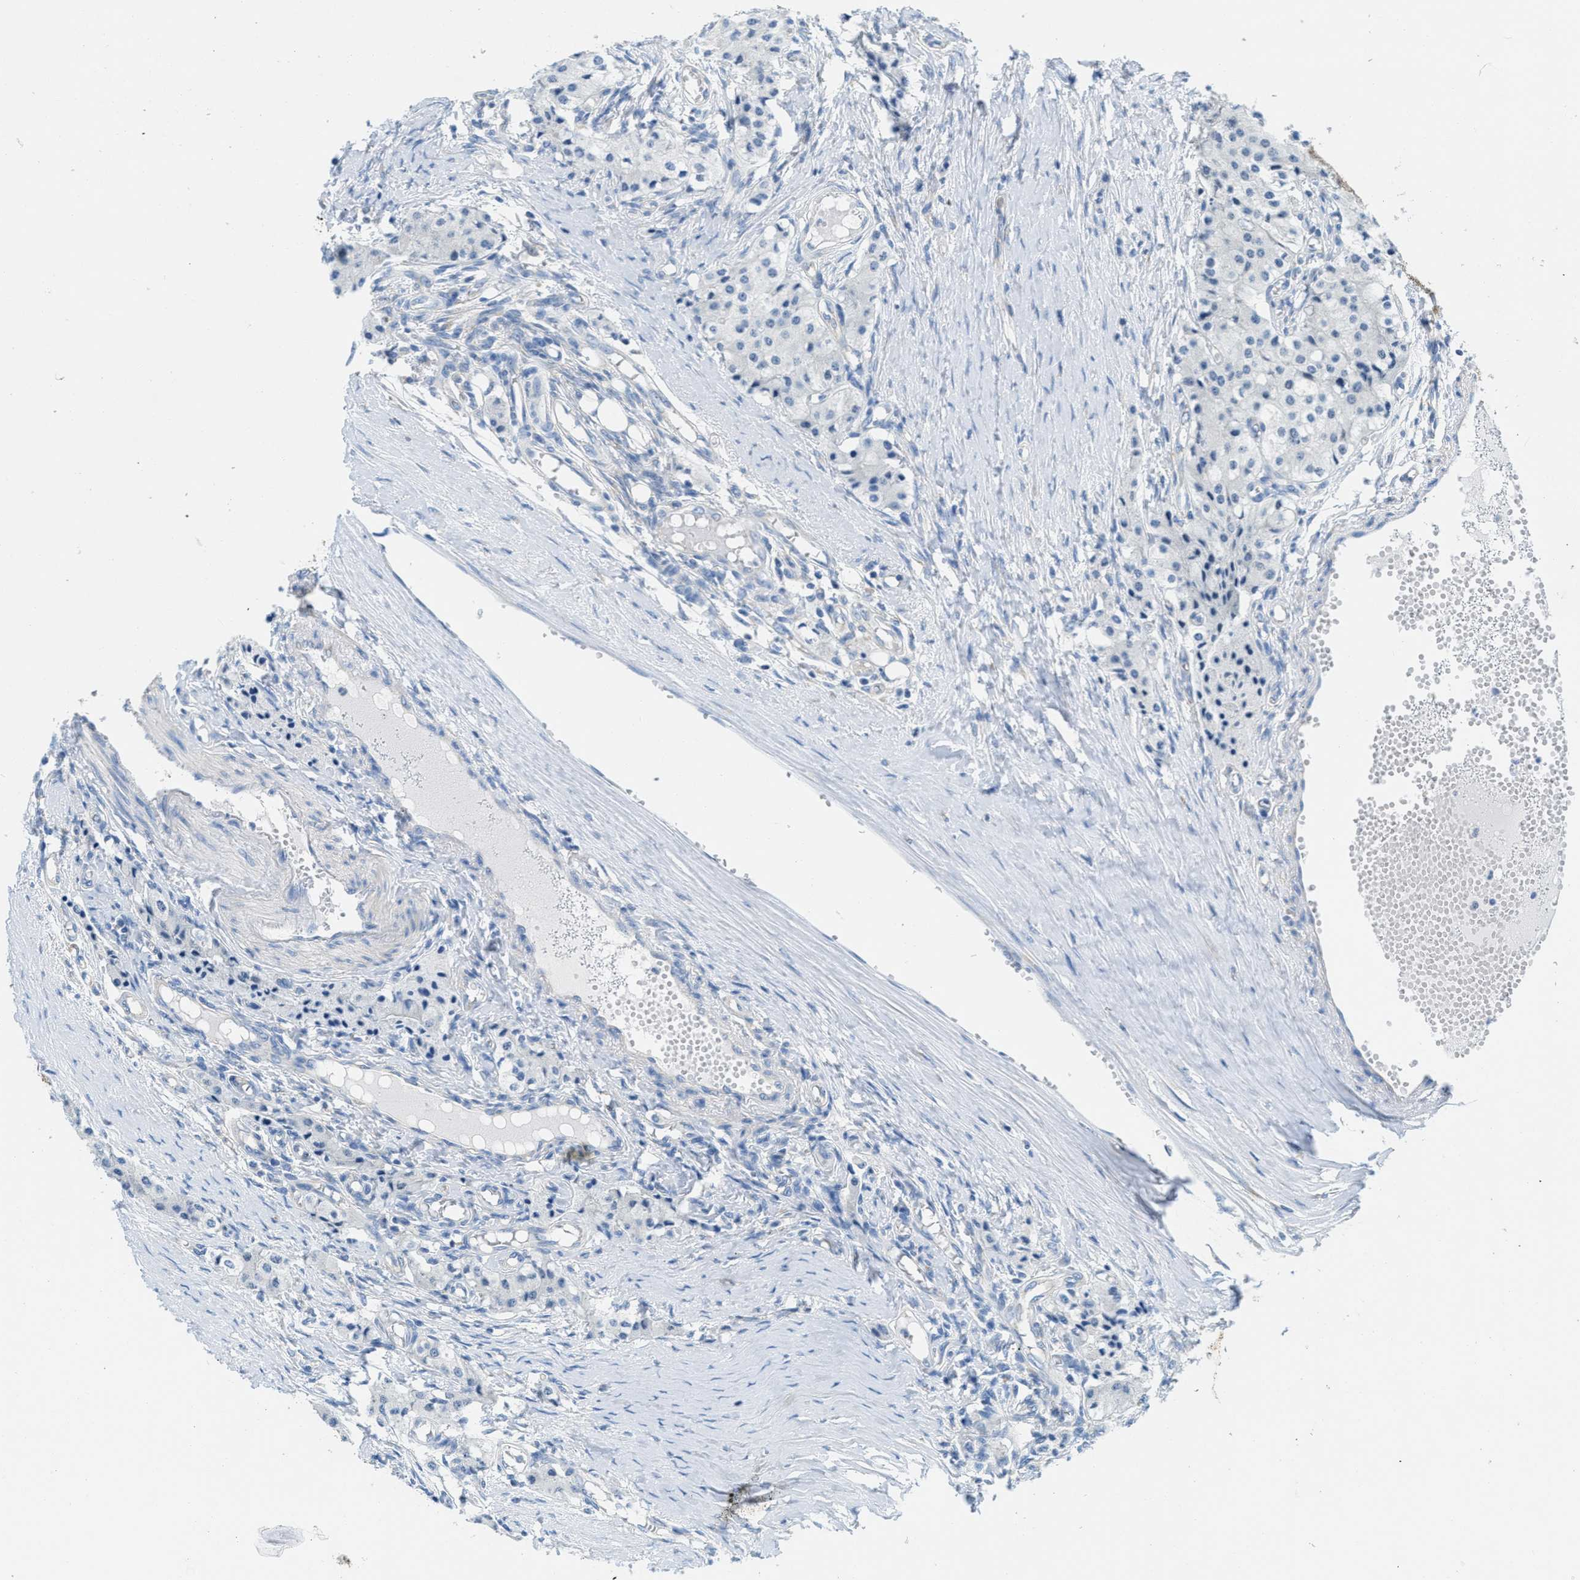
{"staining": {"intensity": "negative", "quantity": "none", "location": "none"}, "tissue": "carcinoid", "cell_type": "Tumor cells", "image_type": "cancer", "snomed": [{"axis": "morphology", "description": "Carcinoid, malignant, NOS"}, {"axis": "topography", "description": "Colon"}], "caption": "This is a image of IHC staining of carcinoid (malignant), which shows no positivity in tumor cells.", "gene": "PTDSS1", "patient": {"sex": "female", "age": 52}}